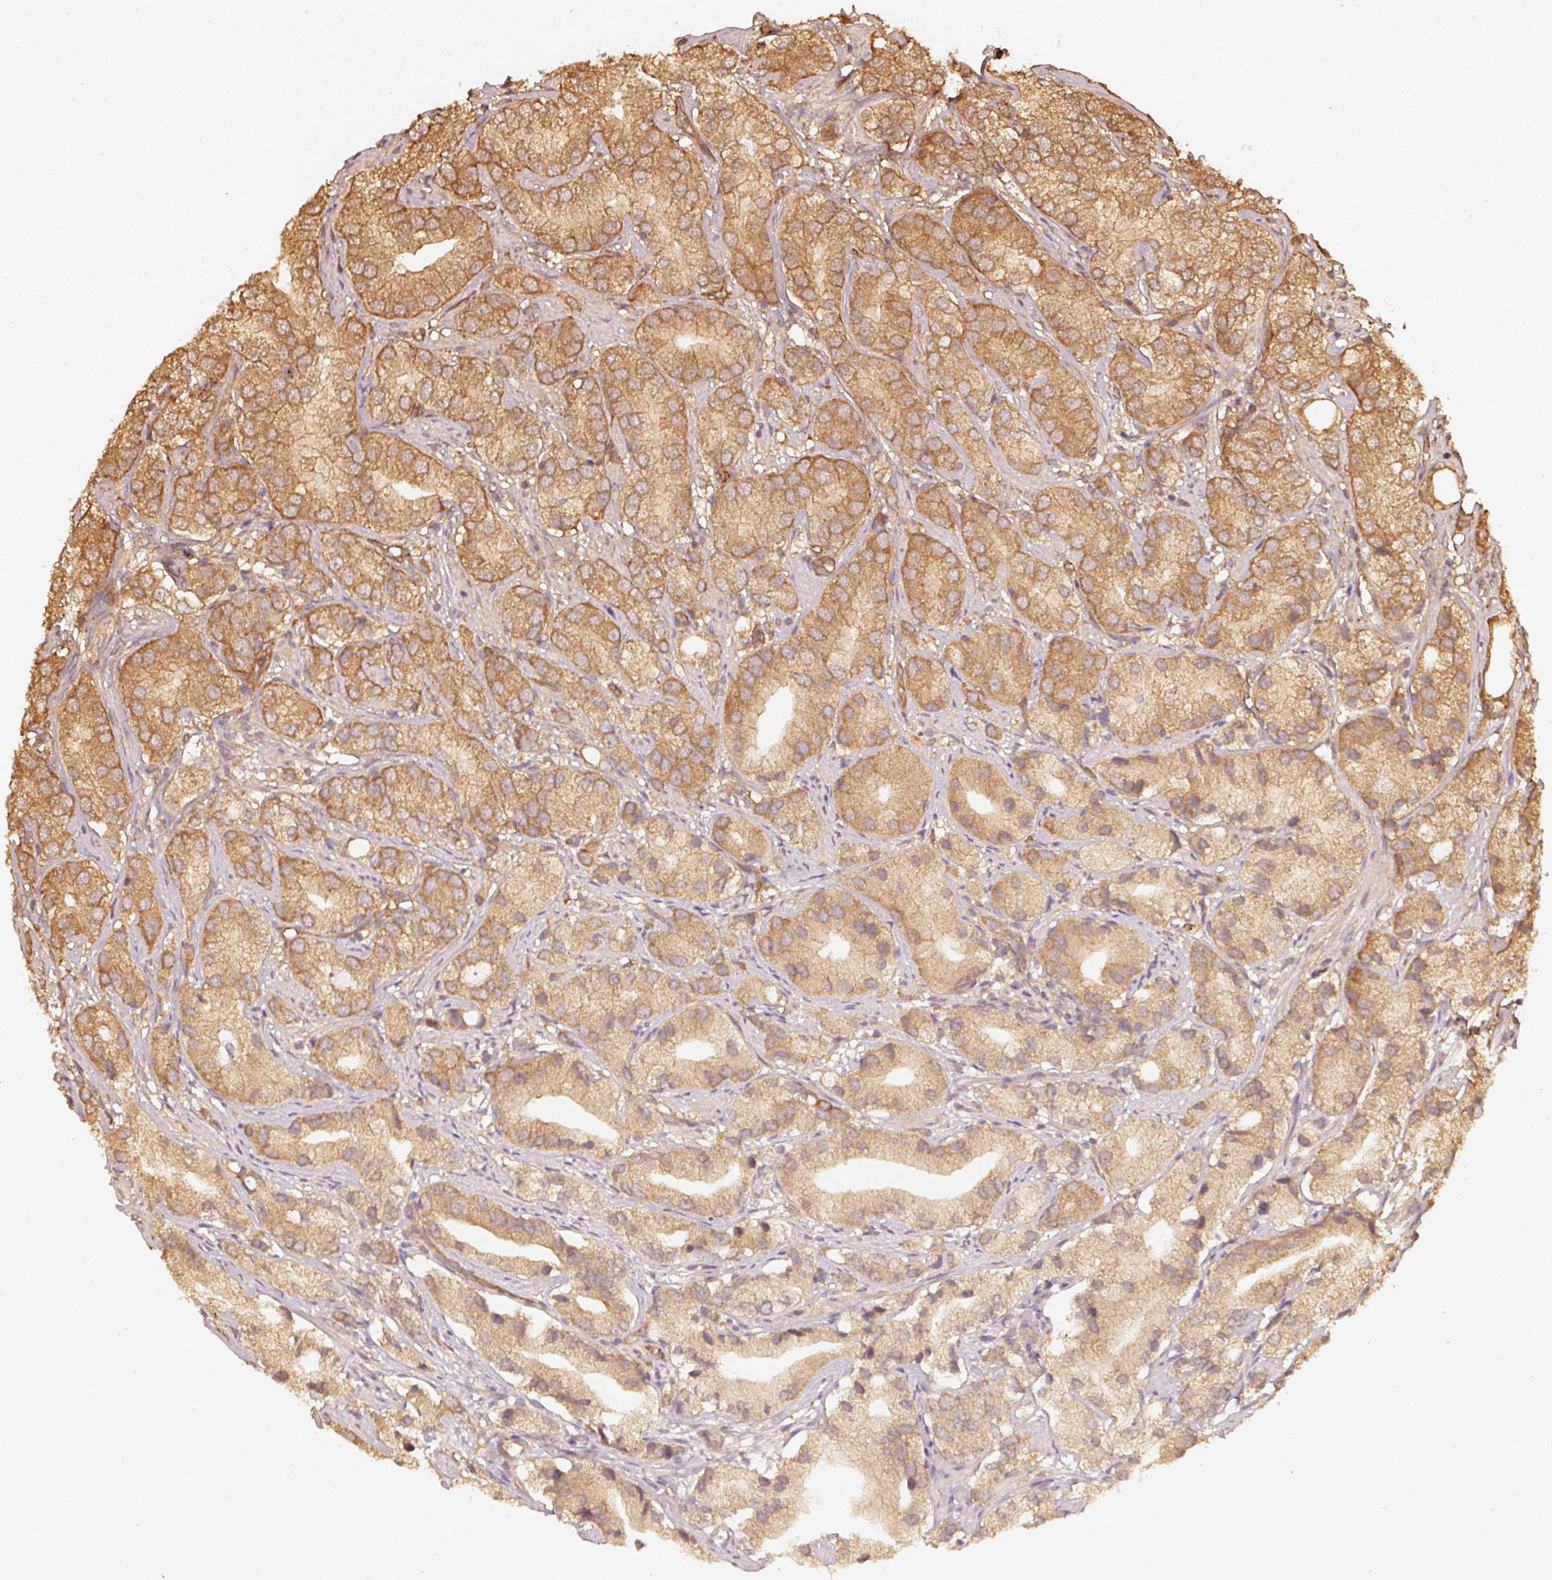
{"staining": {"intensity": "moderate", "quantity": ">75%", "location": "cytoplasmic/membranous"}, "tissue": "prostate cancer", "cell_type": "Tumor cells", "image_type": "cancer", "snomed": [{"axis": "morphology", "description": "Adenocarcinoma, High grade"}, {"axis": "topography", "description": "Prostate"}], "caption": "Human prostate adenocarcinoma (high-grade) stained for a protein (brown) demonstrates moderate cytoplasmic/membranous positive expression in approximately >75% of tumor cells.", "gene": "STAU1", "patient": {"sex": "male", "age": 82}}